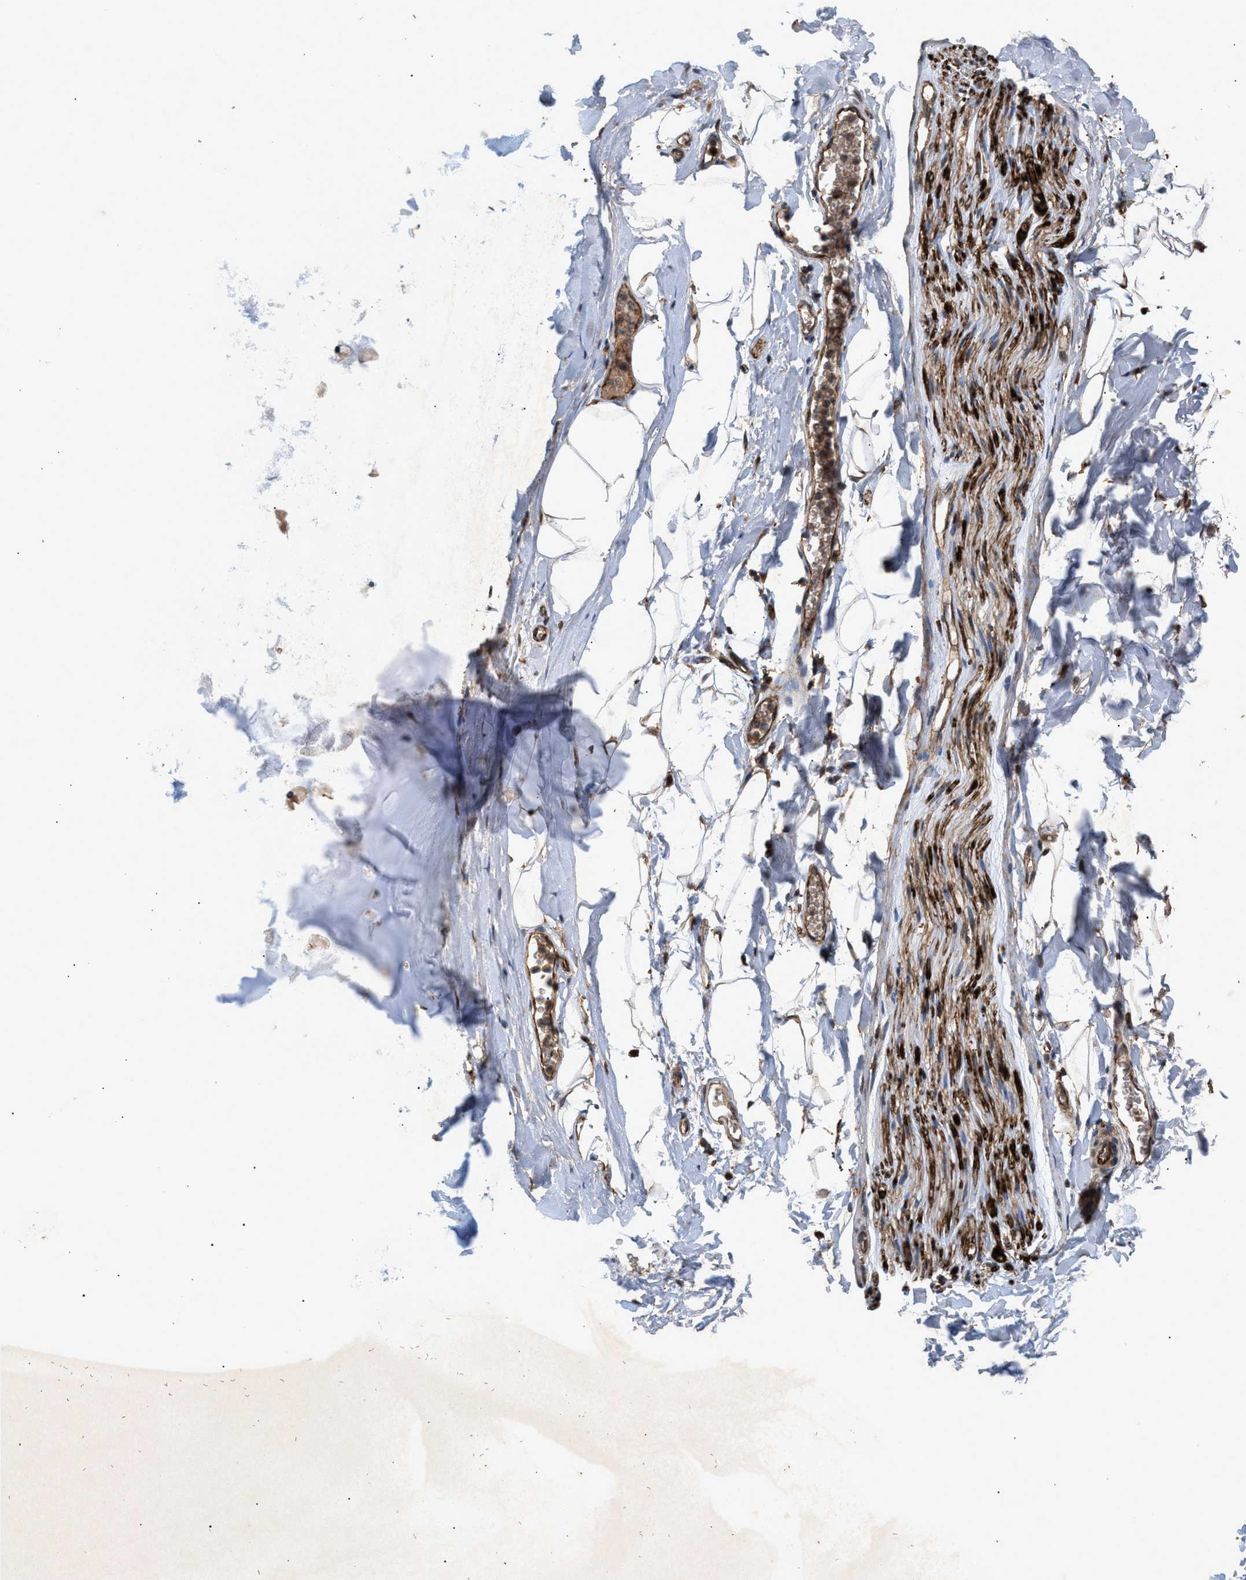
{"staining": {"intensity": "moderate", "quantity": ">75%", "location": "cytoplasmic/membranous"}, "tissue": "adipose tissue", "cell_type": "Adipocytes", "image_type": "normal", "snomed": [{"axis": "morphology", "description": "Normal tissue, NOS"}, {"axis": "topography", "description": "Cartilage tissue"}, {"axis": "topography", "description": "Bronchus"}], "caption": "This image demonstrates benign adipose tissue stained with immunohistochemistry (IHC) to label a protein in brown. The cytoplasmic/membranous of adipocytes show moderate positivity for the protein. Nuclei are counter-stained blue.", "gene": "GCC1", "patient": {"sex": "female", "age": 53}}